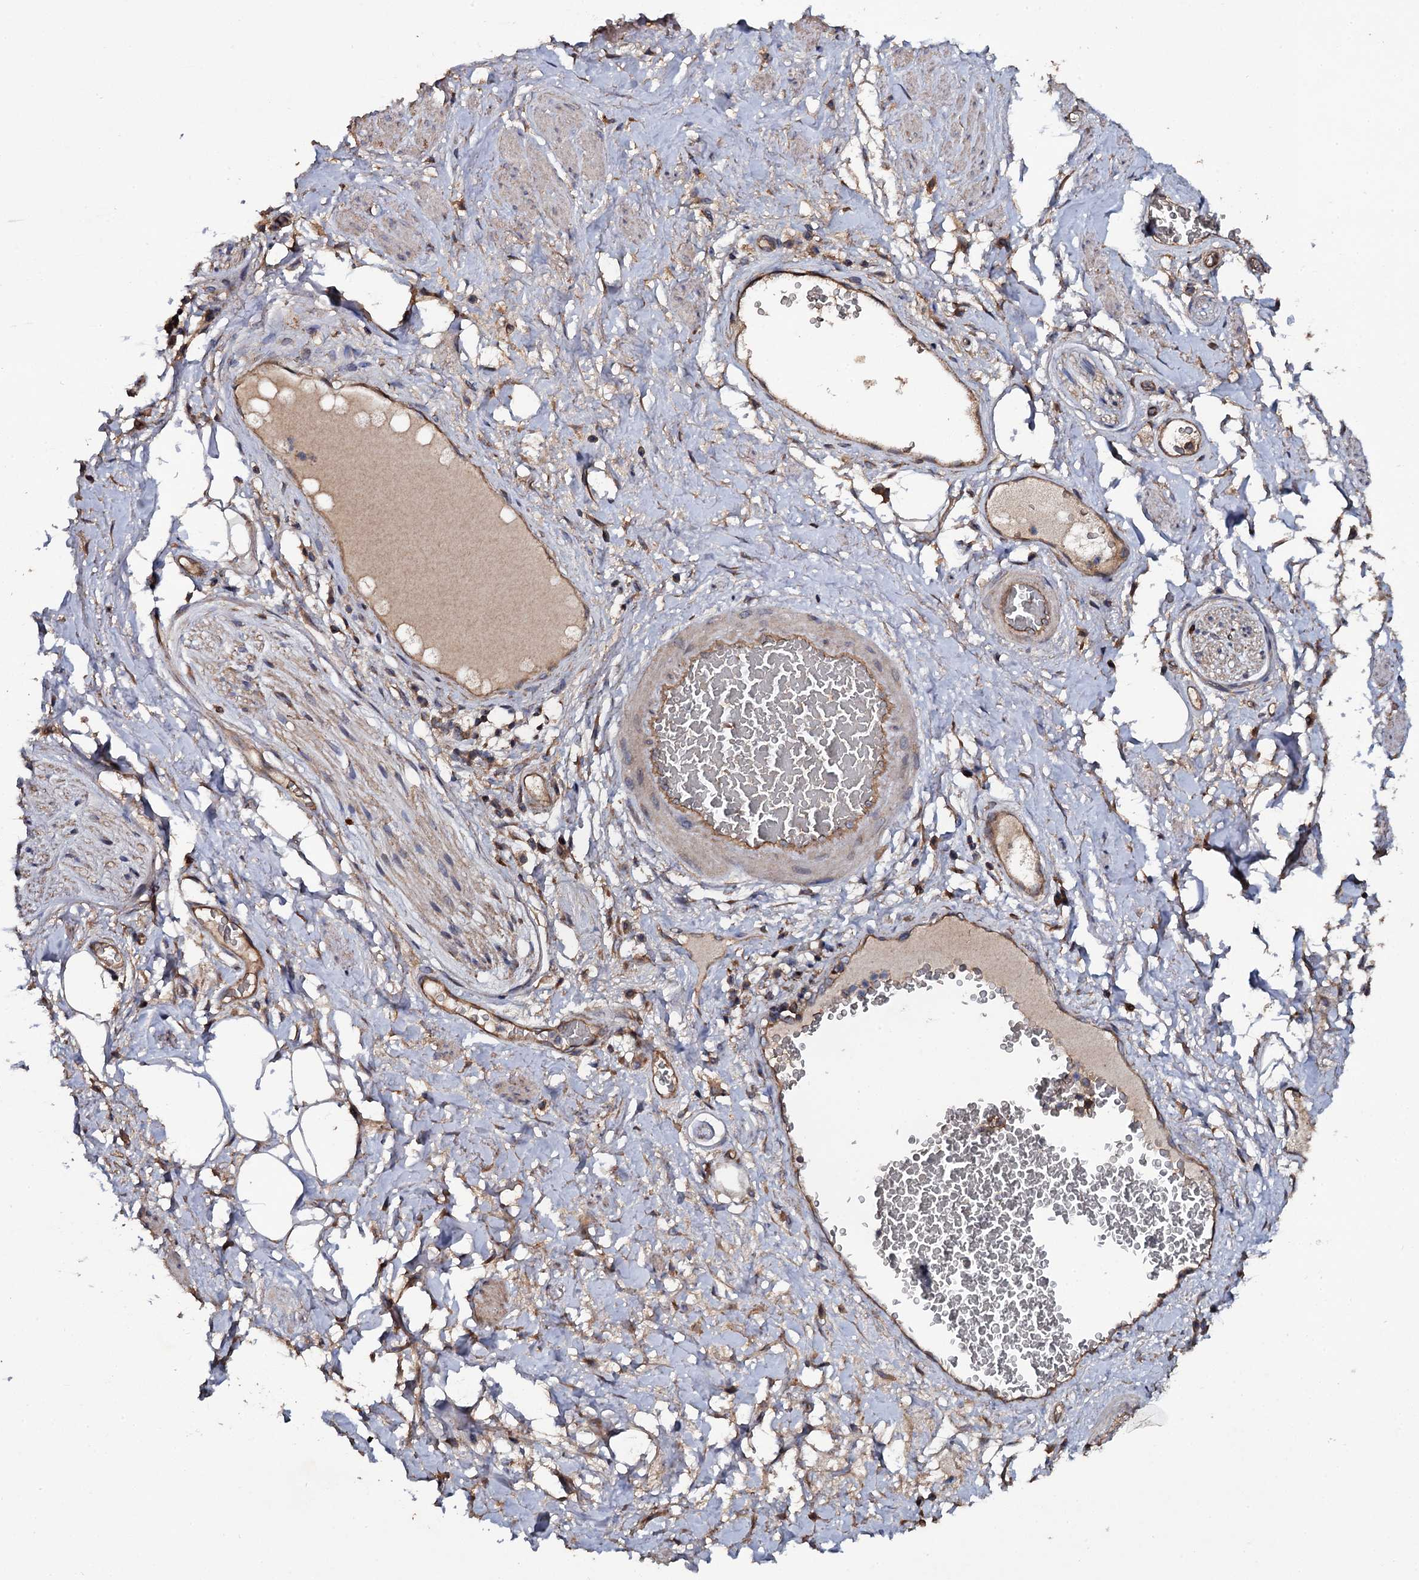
{"staining": {"intensity": "moderate", "quantity": ">75%", "location": "cytoplasmic/membranous"}, "tissue": "adipose tissue", "cell_type": "Adipocytes", "image_type": "normal", "snomed": [{"axis": "morphology", "description": "Normal tissue, NOS"}, {"axis": "morphology", "description": "Adenocarcinoma, NOS"}, {"axis": "topography", "description": "Rectum"}, {"axis": "topography", "description": "Vagina"}, {"axis": "topography", "description": "Peripheral nerve tissue"}], "caption": "A micrograph showing moderate cytoplasmic/membranous expression in approximately >75% of adipocytes in benign adipose tissue, as visualized by brown immunohistochemical staining.", "gene": "TTC23", "patient": {"sex": "female", "age": 71}}